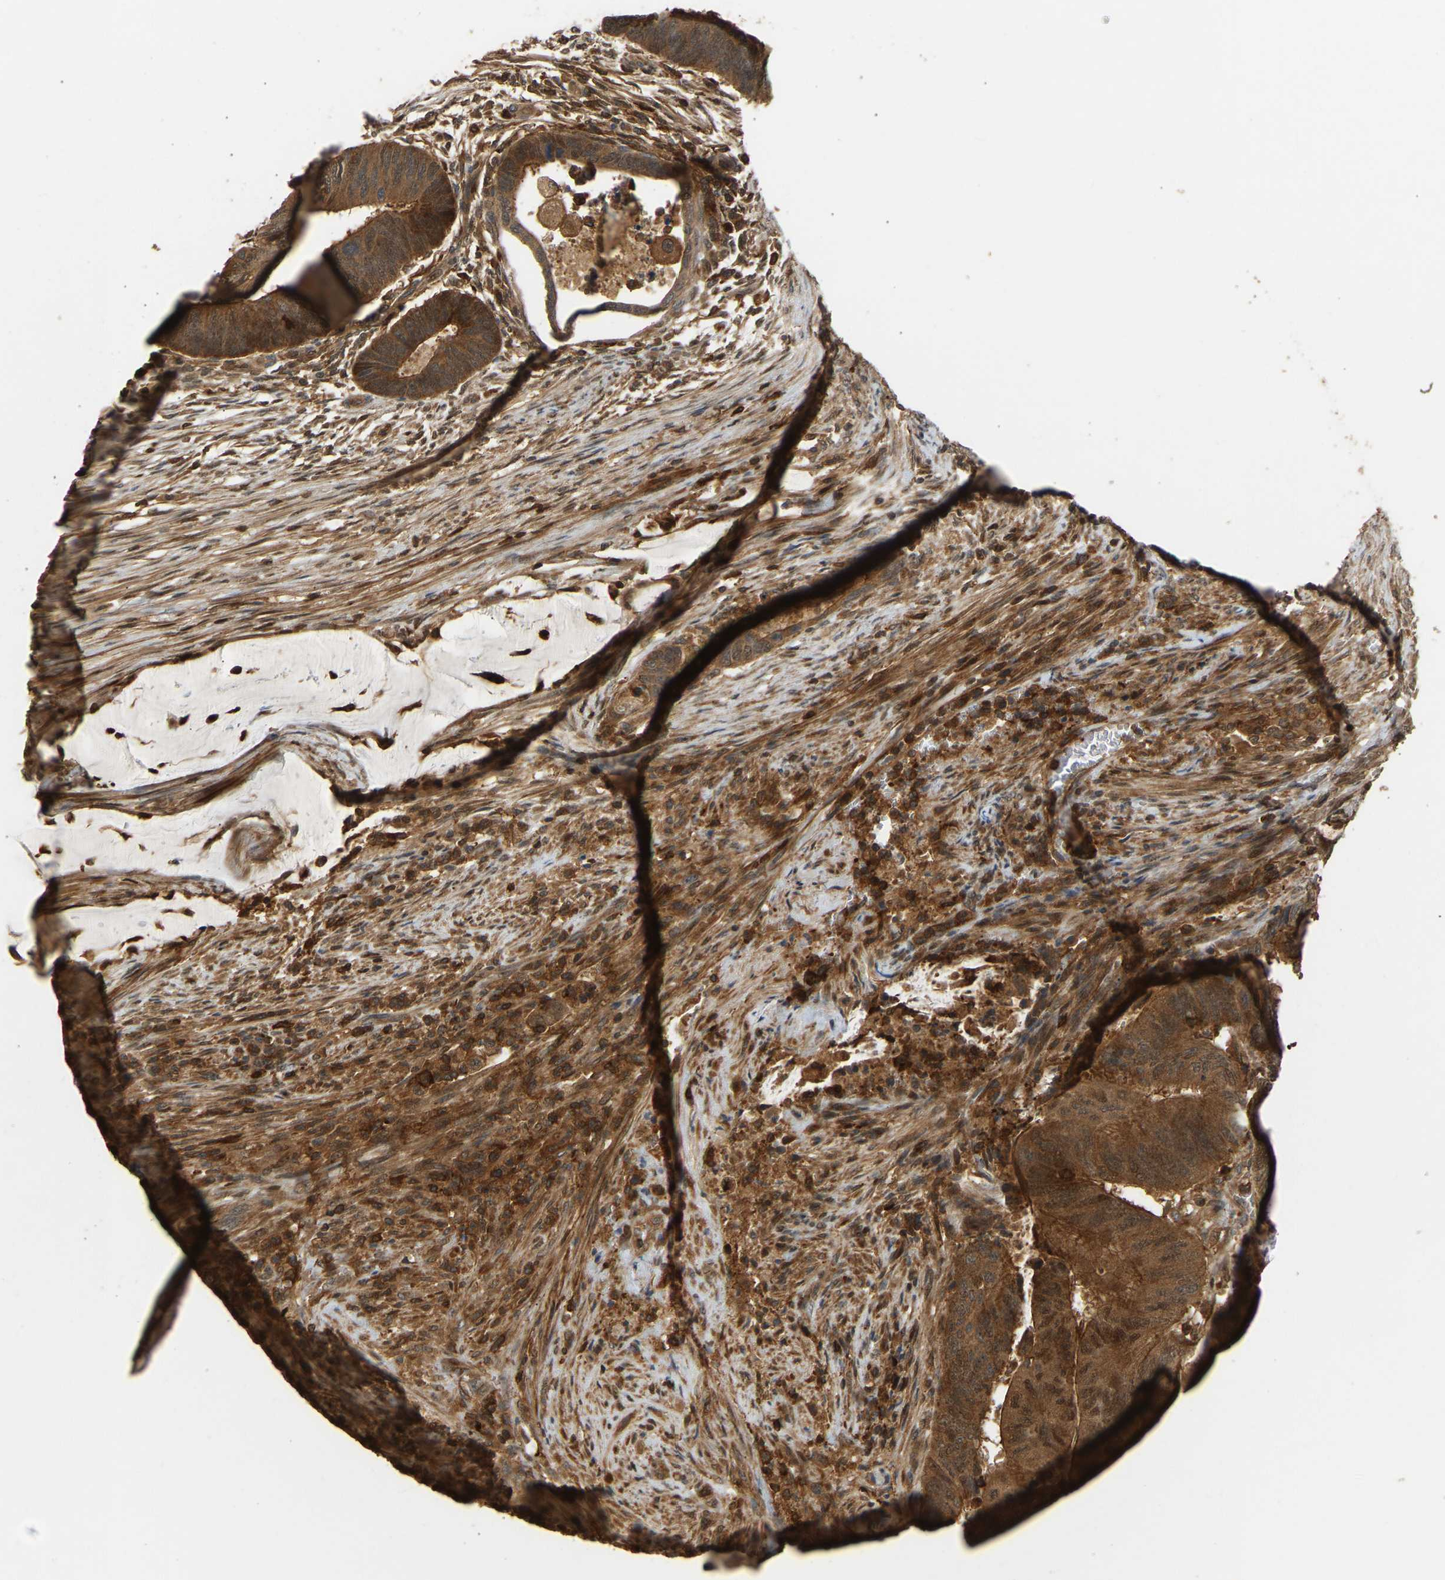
{"staining": {"intensity": "moderate", "quantity": ">75%", "location": "cytoplasmic/membranous"}, "tissue": "colorectal cancer", "cell_type": "Tumor cells", "image_type": "cancer", "snomed": [{"axis": "morphology", "description": "Normal tissue, NOS"}, {"axis": "morphology", "description": "Adenocarcinoma, NOS"}, {"axis": "topography", "description": "Rectum"}, {"axis": "topography", "description": "Peripheral nerve tissue"}], "caption": "Colorectal cancer tissue shows moderate cytoplasmic/membranous positivity in approximately >75% of tumor cells", "gene": "GOPC", "patient": {"sex": "male", "age": 92}}